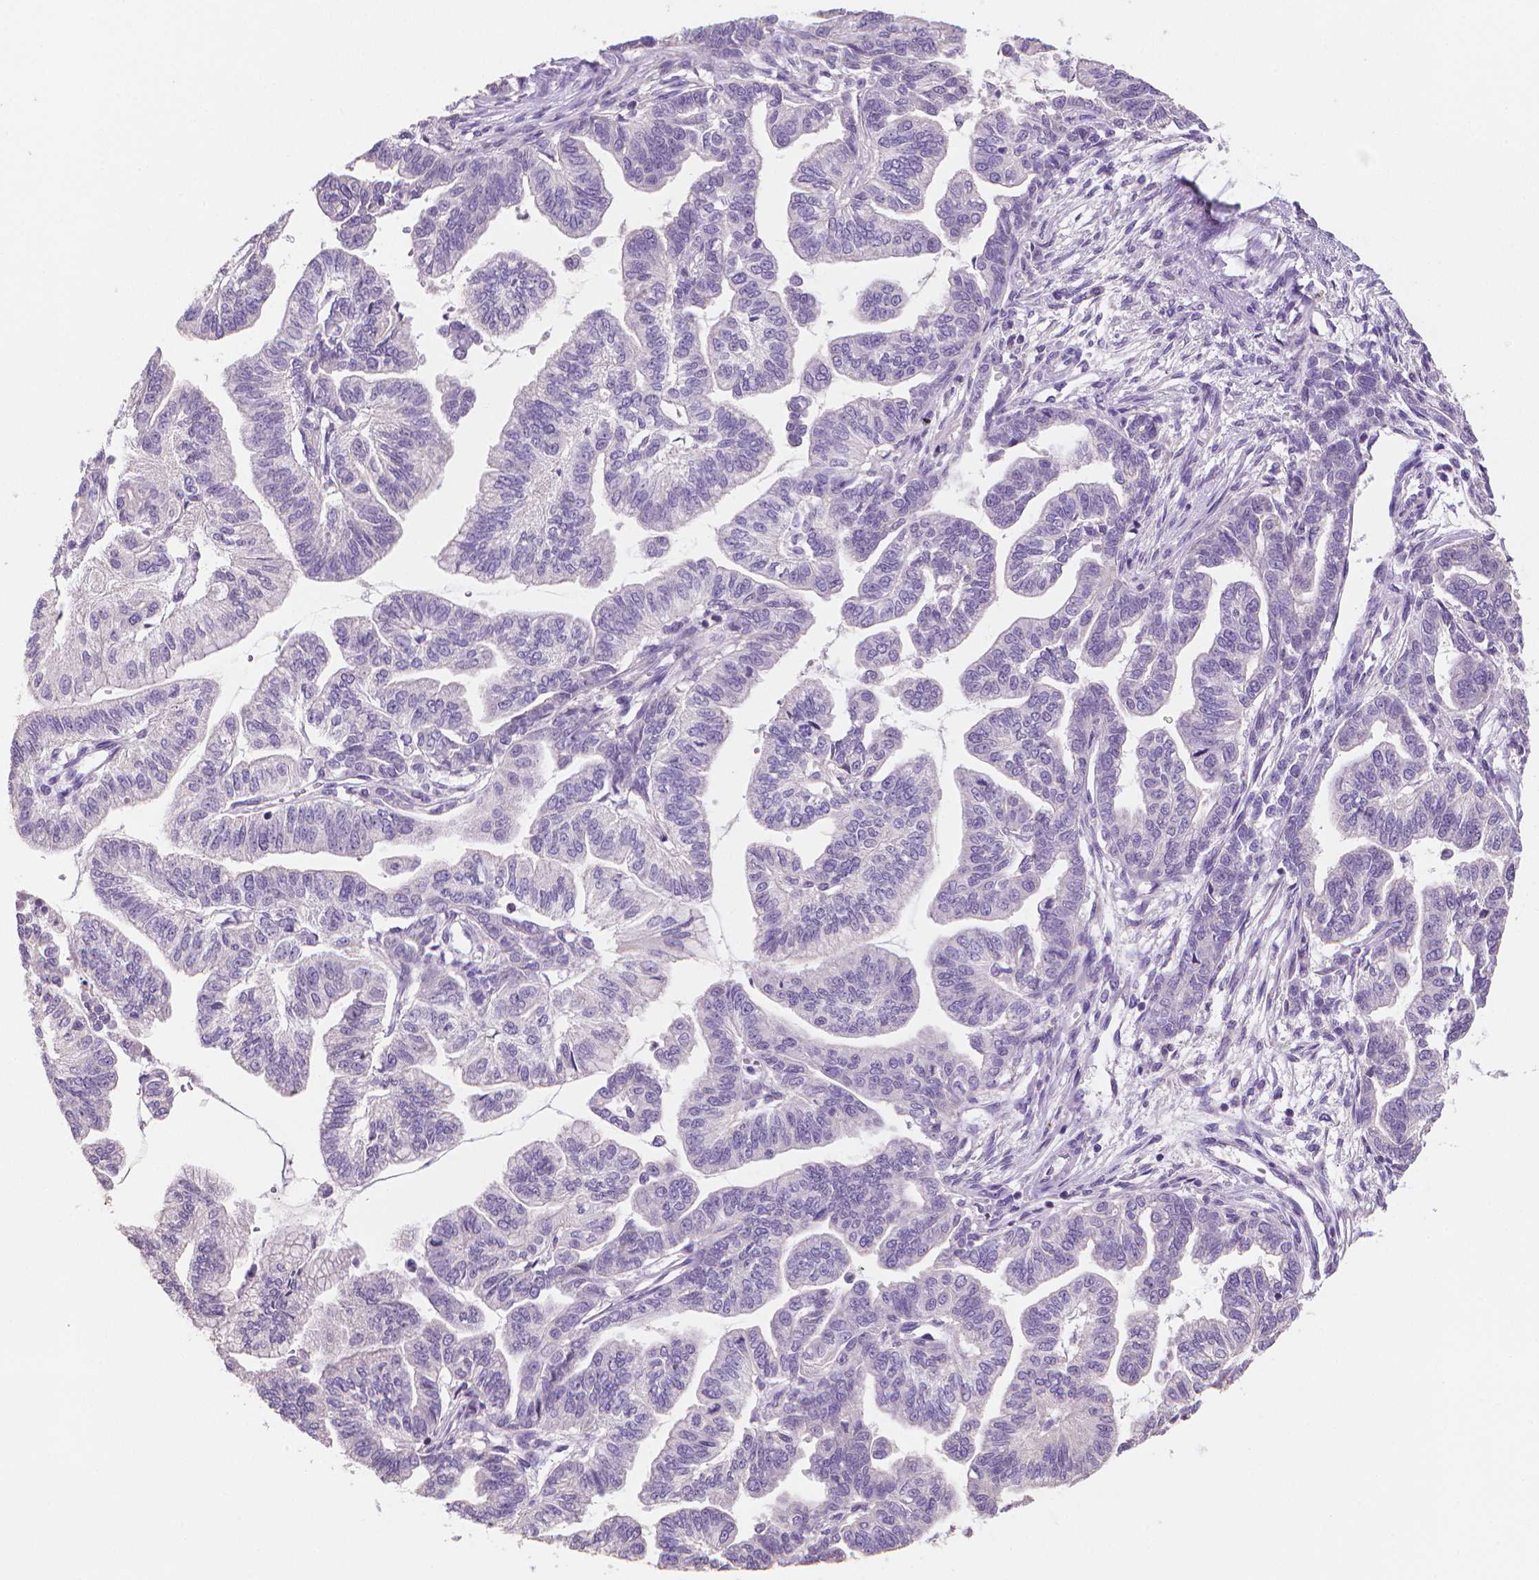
{"staining": {"intensity": "negative", "quantity": "none", "location": "none"}, "tissue": "stomach cancer", "cell_type": "Tumor cells", "image_type": "cancer", "snomed": [{"axis": "morphology", "description": "Adenocarcinoma, NOS"}, {"axis": "topography", "description": "Stomach"}], "caption": "Immunohistochemical staining of stomach adenocarcinoma reveals no significant staining in tumor cells. (DAB immunohistochemistry (IHC), high magnification).", "gene": "CATIP", "patient": {"sex": "male", "age": 83}}